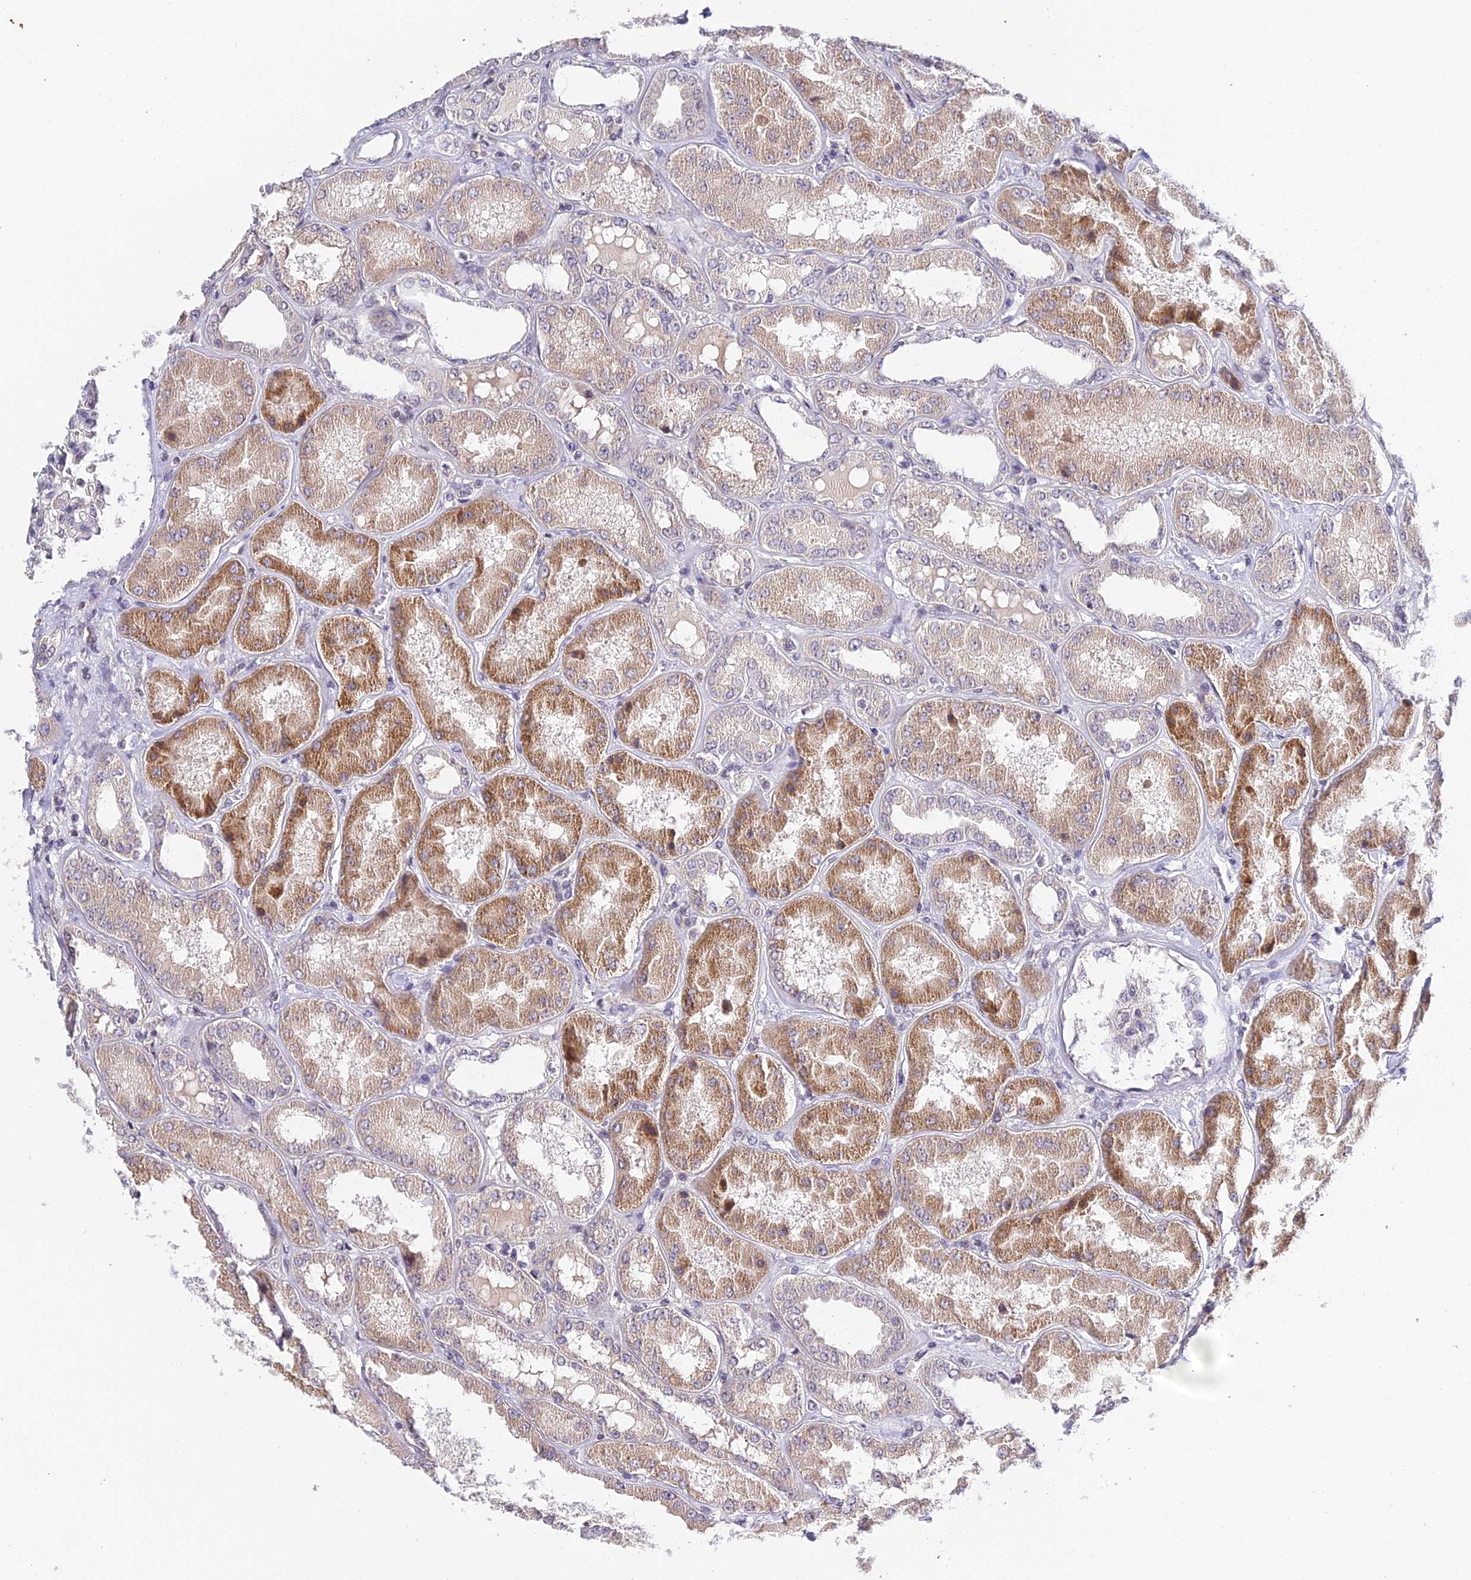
{"staining": {"intensity": "negative", "quantity": "none", "location": "none"}, "tissue": "kidney", "cell_type": "Cells in glomeruli", "image_type": "normal", "snomed": [{"axis": "morphology", "description": "Normal tissue, NOS"}, {"axis": "topography", "description": "Kidney"}], "caption": "Immunohistochemistry of unremarkable human kidney exhibits no positivity in cells in glomeruli.", "gene": "TEKT1", "patient": {"sex": "female", "age": 56}}